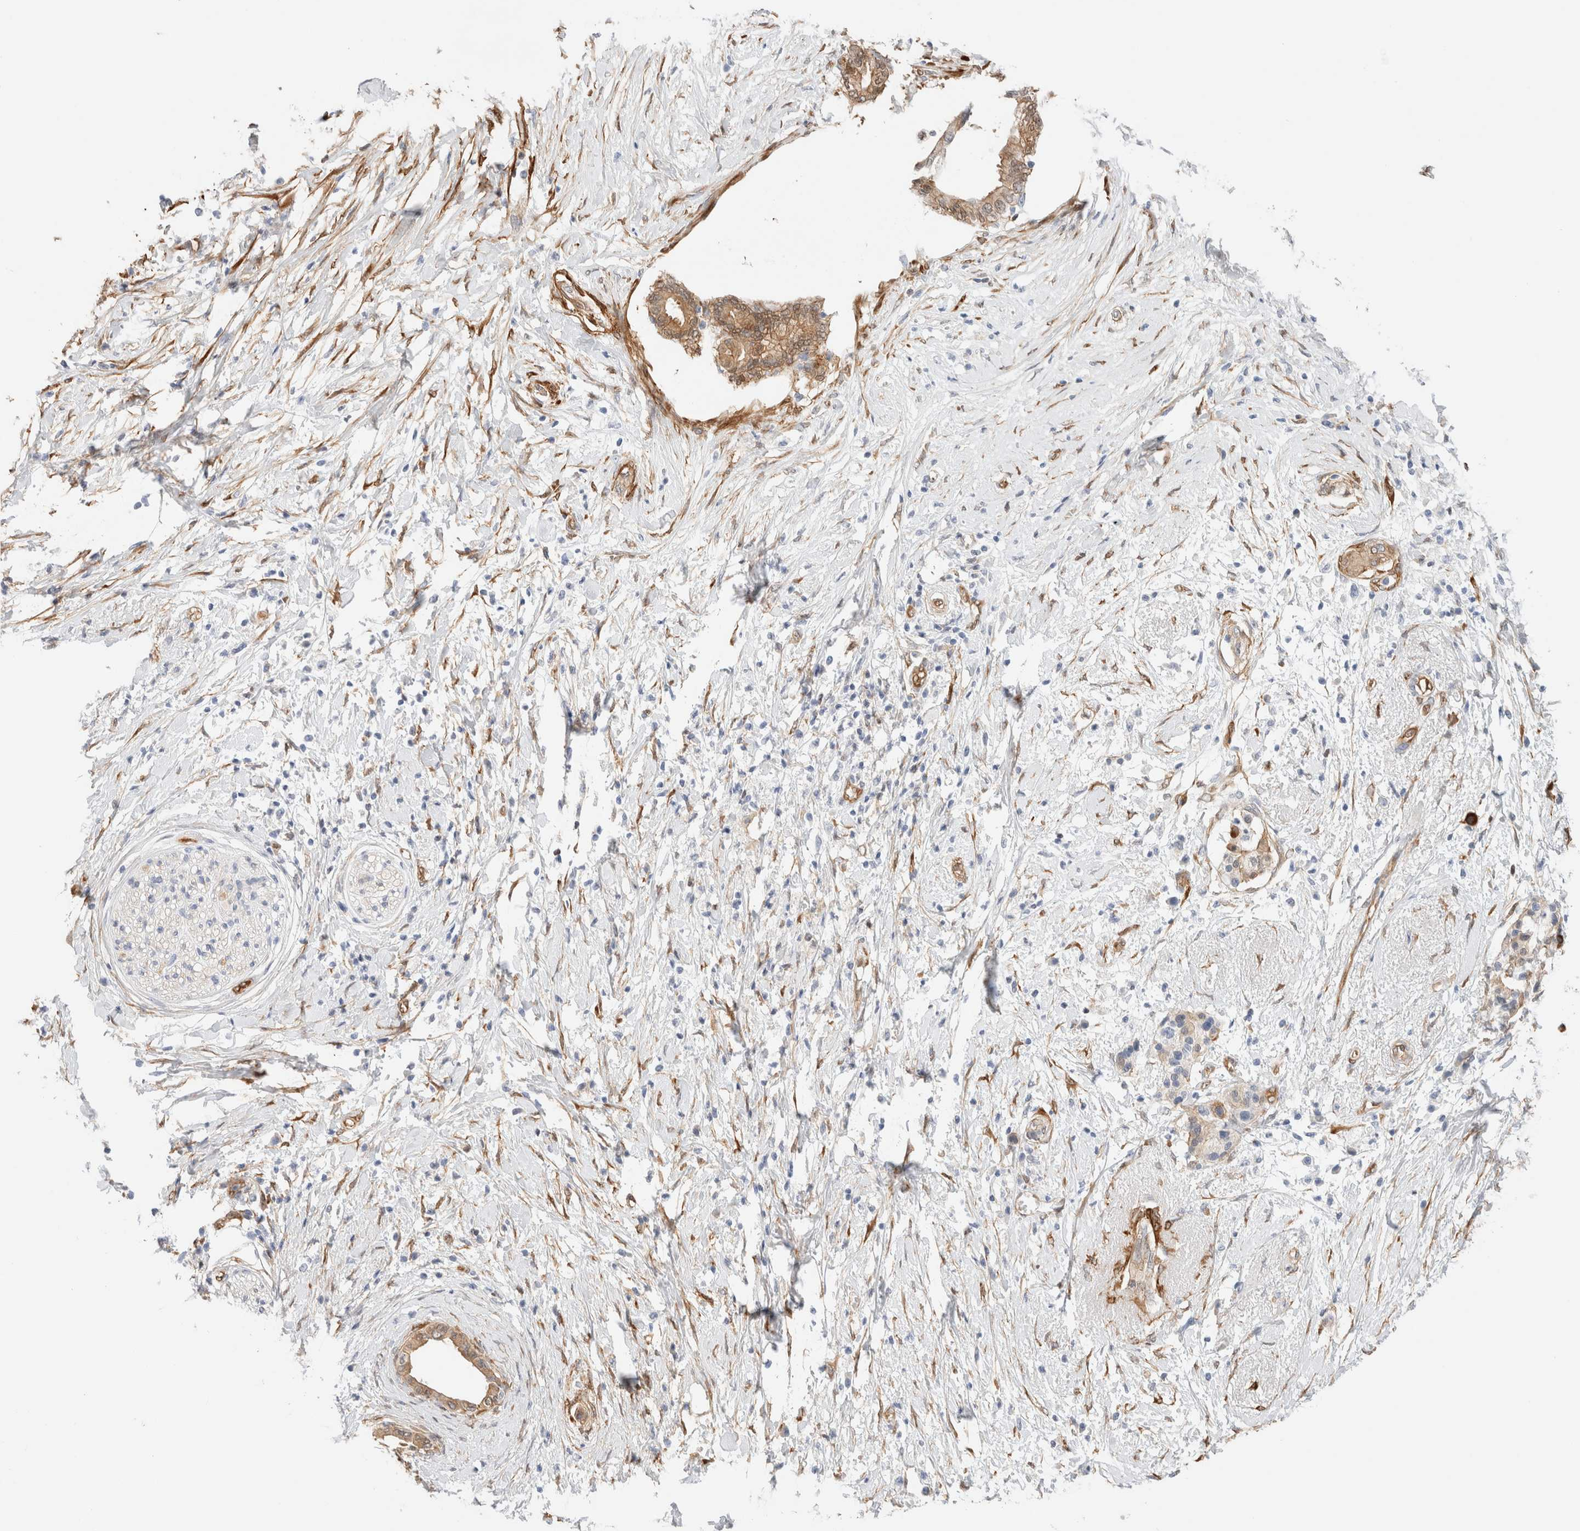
{"staining": {"intensity": "moderate", "quantity": ">75%", "location": "cytoplasmic/membranous"}, "tissue": "pancreatic cancer", "cell_type": "Tumor cells", "image_type": "cancer", "snomed": [{"axis": "morphology", "description": "Normal tissue, NOS"}, {"axis": "morphology", "description": "Adenocarcinoma, NOS"}, {"axis": "topography", "description": "Pancreas"}, {"axis": "topography", "description": "Duodenum"}], "caption": "Immunohistochemistry staining of adenocarcinoma (pancreatic), which reveals medium levels of moderate cytoplasmic/membranous expression in approximately >75% of tumor cells indicating moderate cytoplasmic/membranous protein expression. The staining was performed using DAB (3,3'-diaminobenzidine) (brown) for protein detection and nuclei were counterstained in hematoxylin (blue).", "gene": "LMCD1", "patient": {"sex": "female", "age": 60}}